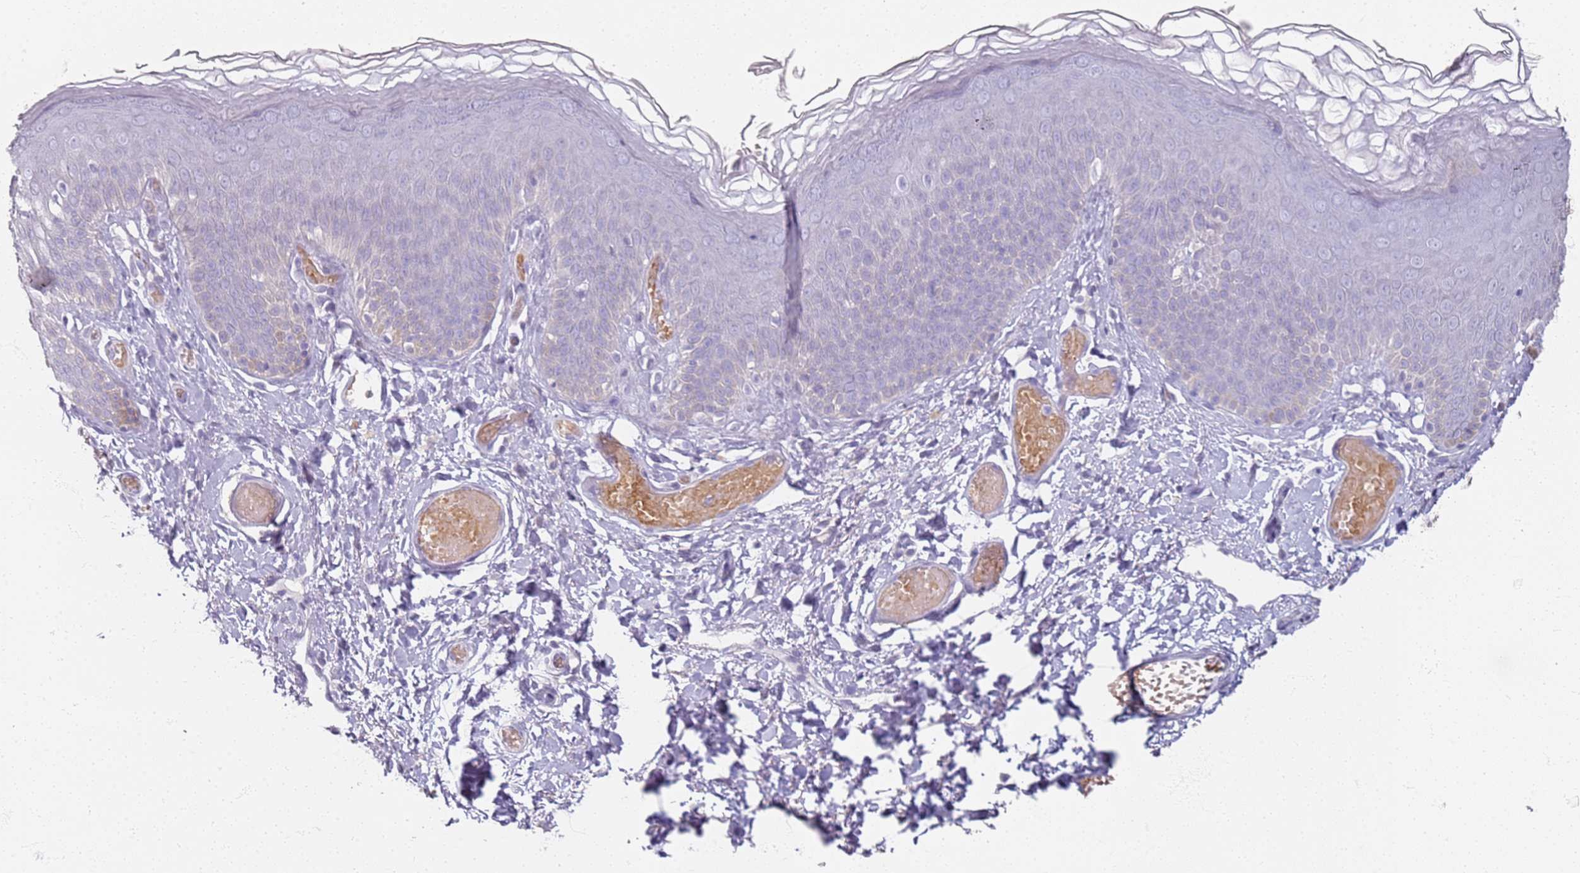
{"staining": {"intensity": "moderate", "quantity": "<25%", "location": "cytoplasmic/membranous"}, "tissue": "skin", "cell_type": "Epidermal cells", "image_type": "normal", "snomed": [{"axis": "morphology", "description": "Normal tissue, NOS"}, {"axis": "topography", "description": "Anal"}], "caption": "Skin stained for a protein reveals moderate cytoplasmic/membranous positivity in epidermal cells. Ihc stains the protein in brown and the nuclei are stained blue.", "gene": "CD40LG", "patient": {"sex": "female", "age": 40}}